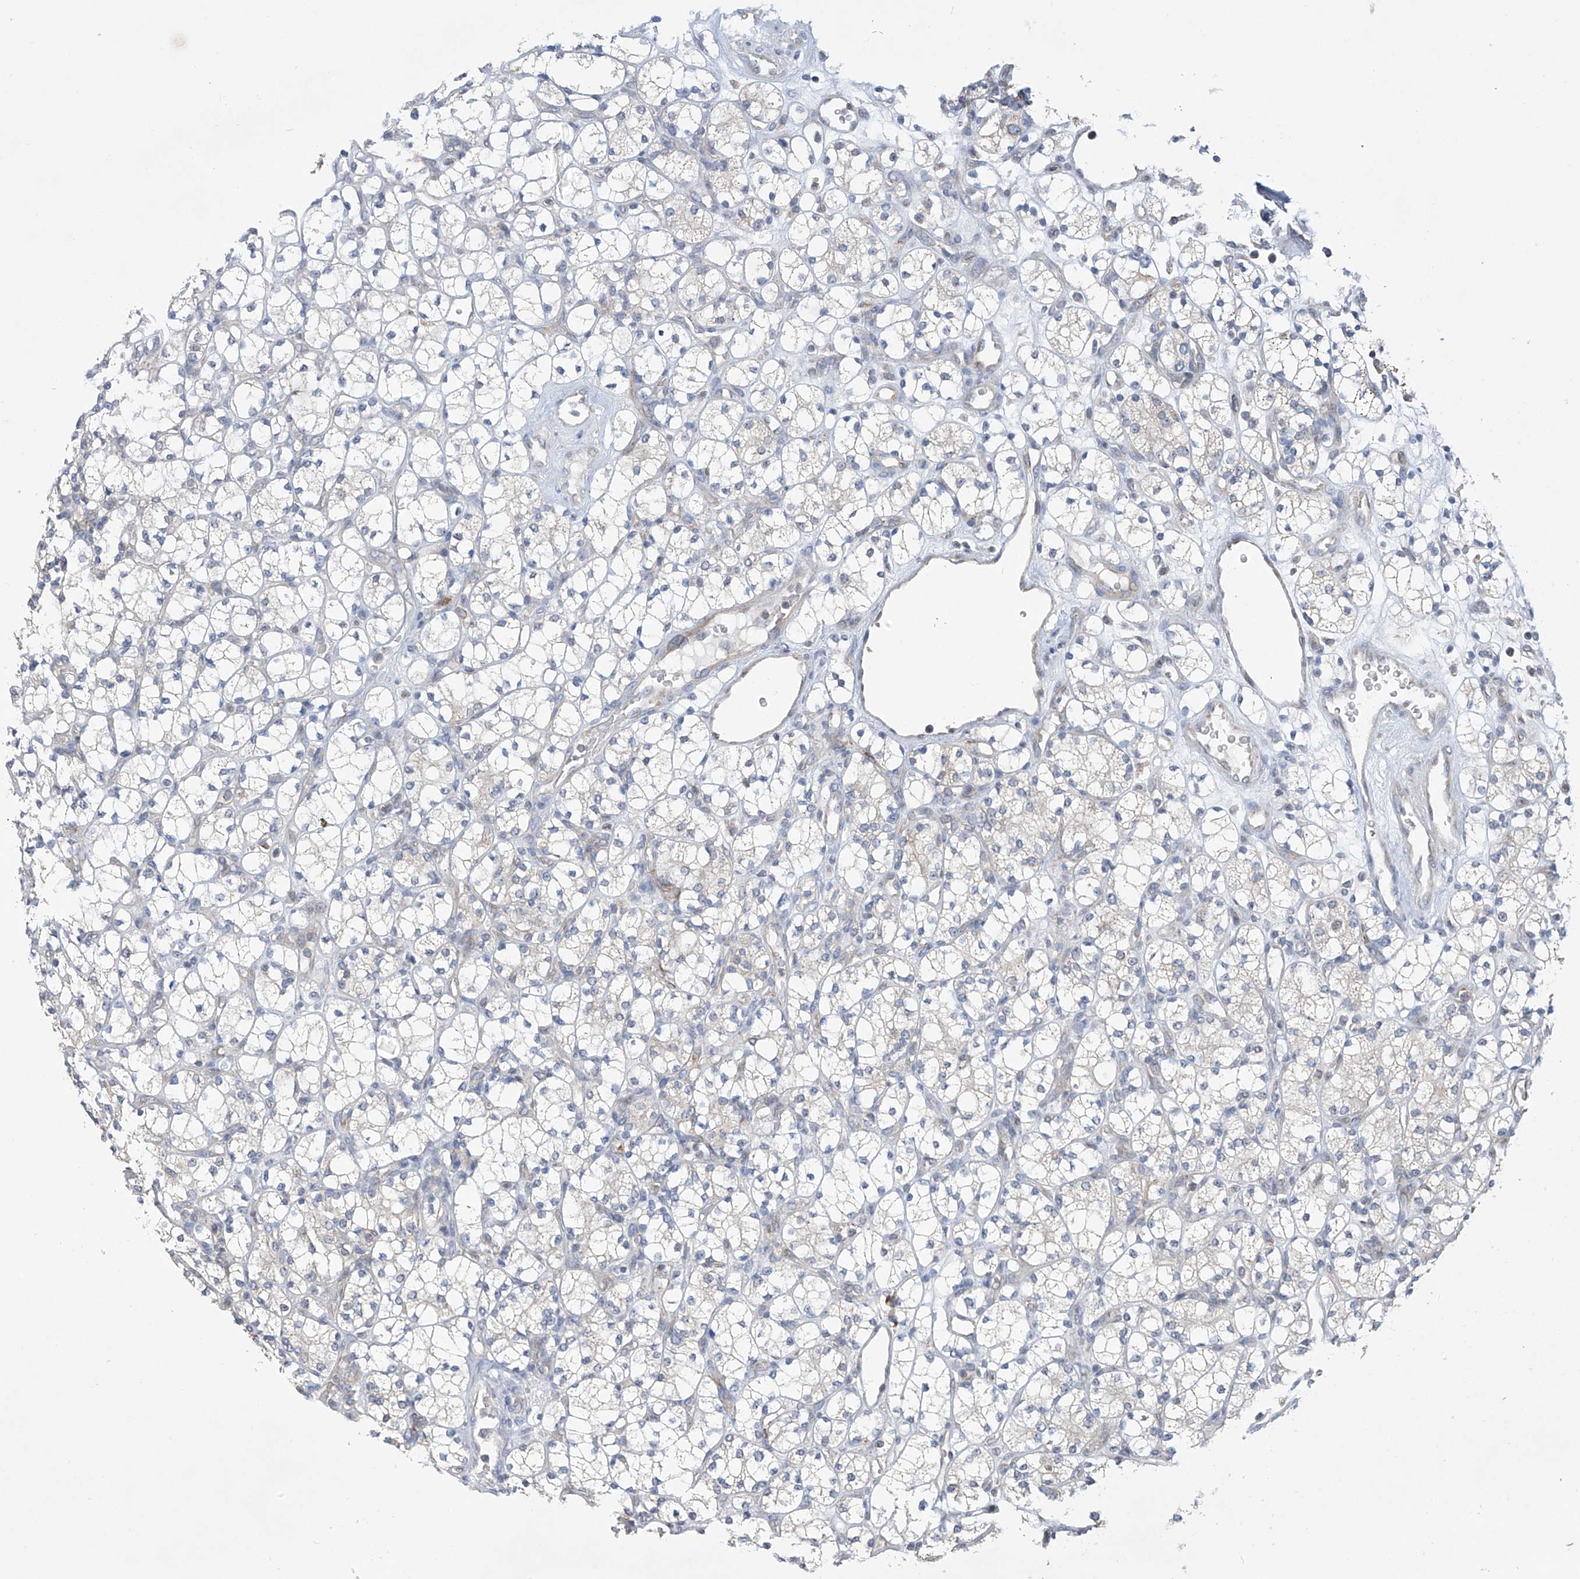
{"staining": {"intensity": "negative", "quantity": "none", "location": "none"}, "tissue": "renal cancer", "cell_type": "Tumor cells", "image_type": "cancer", "snomed": [{"axis": "morphology", "description": "Adenocarcinoma, NOS"}, {"axis": "topography", "description": "Kidney"}], "caption": "IHC of human renal adenocarcinoma demonstrates no expression in tumor cells.", "gene": "SLCO4A1", "patient": {"sex": "male", "age": 77}}